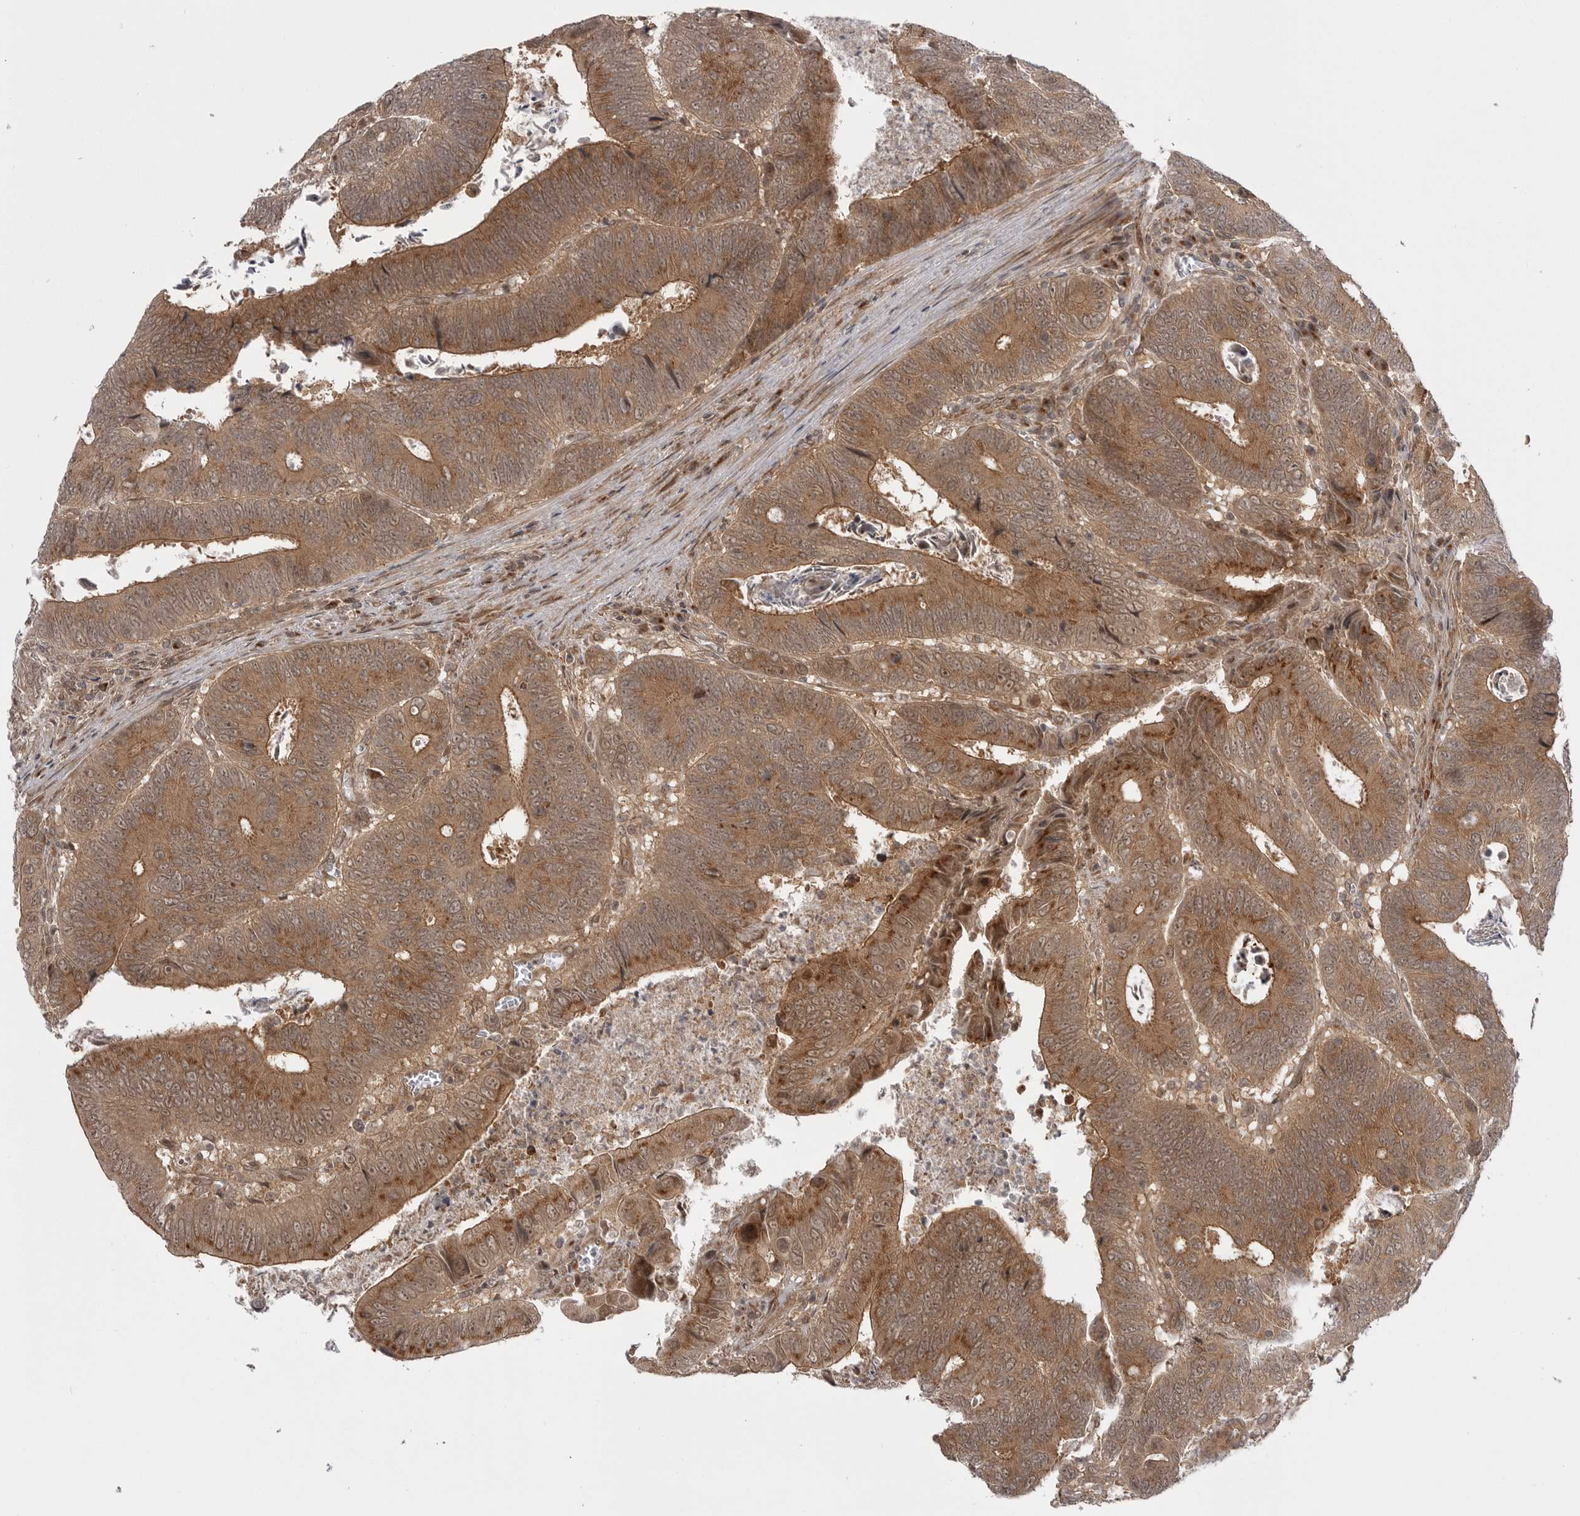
{"staining": {"intensity": "moderate", "quantity": ">75%", "location": "cytoplasmic/membranous"}, "tissue": "colorectal cancer", "cell_type": "Tumor cells", "image_type": "cancer", "snomed": [{"axis": "morphology", "description": "Adenocarcinoma, NOS"}, {"axis": "topography", "description": "Colon"}], "caption": "Immunohistochemistry staining of adenocarcinoma (colorectal), which demonstrates medium levels of moderate cytoplasmic/membranous expression in about >75% of tumor cells indicating moderate cytoplasmic/membranous protein staining. The staining was performed using DAB (brown) for protein detection and nuclei were counterstained in hematoxylin (blue).", "gene": "PDCL", "patient": {"sex": "male", "age": 72}}